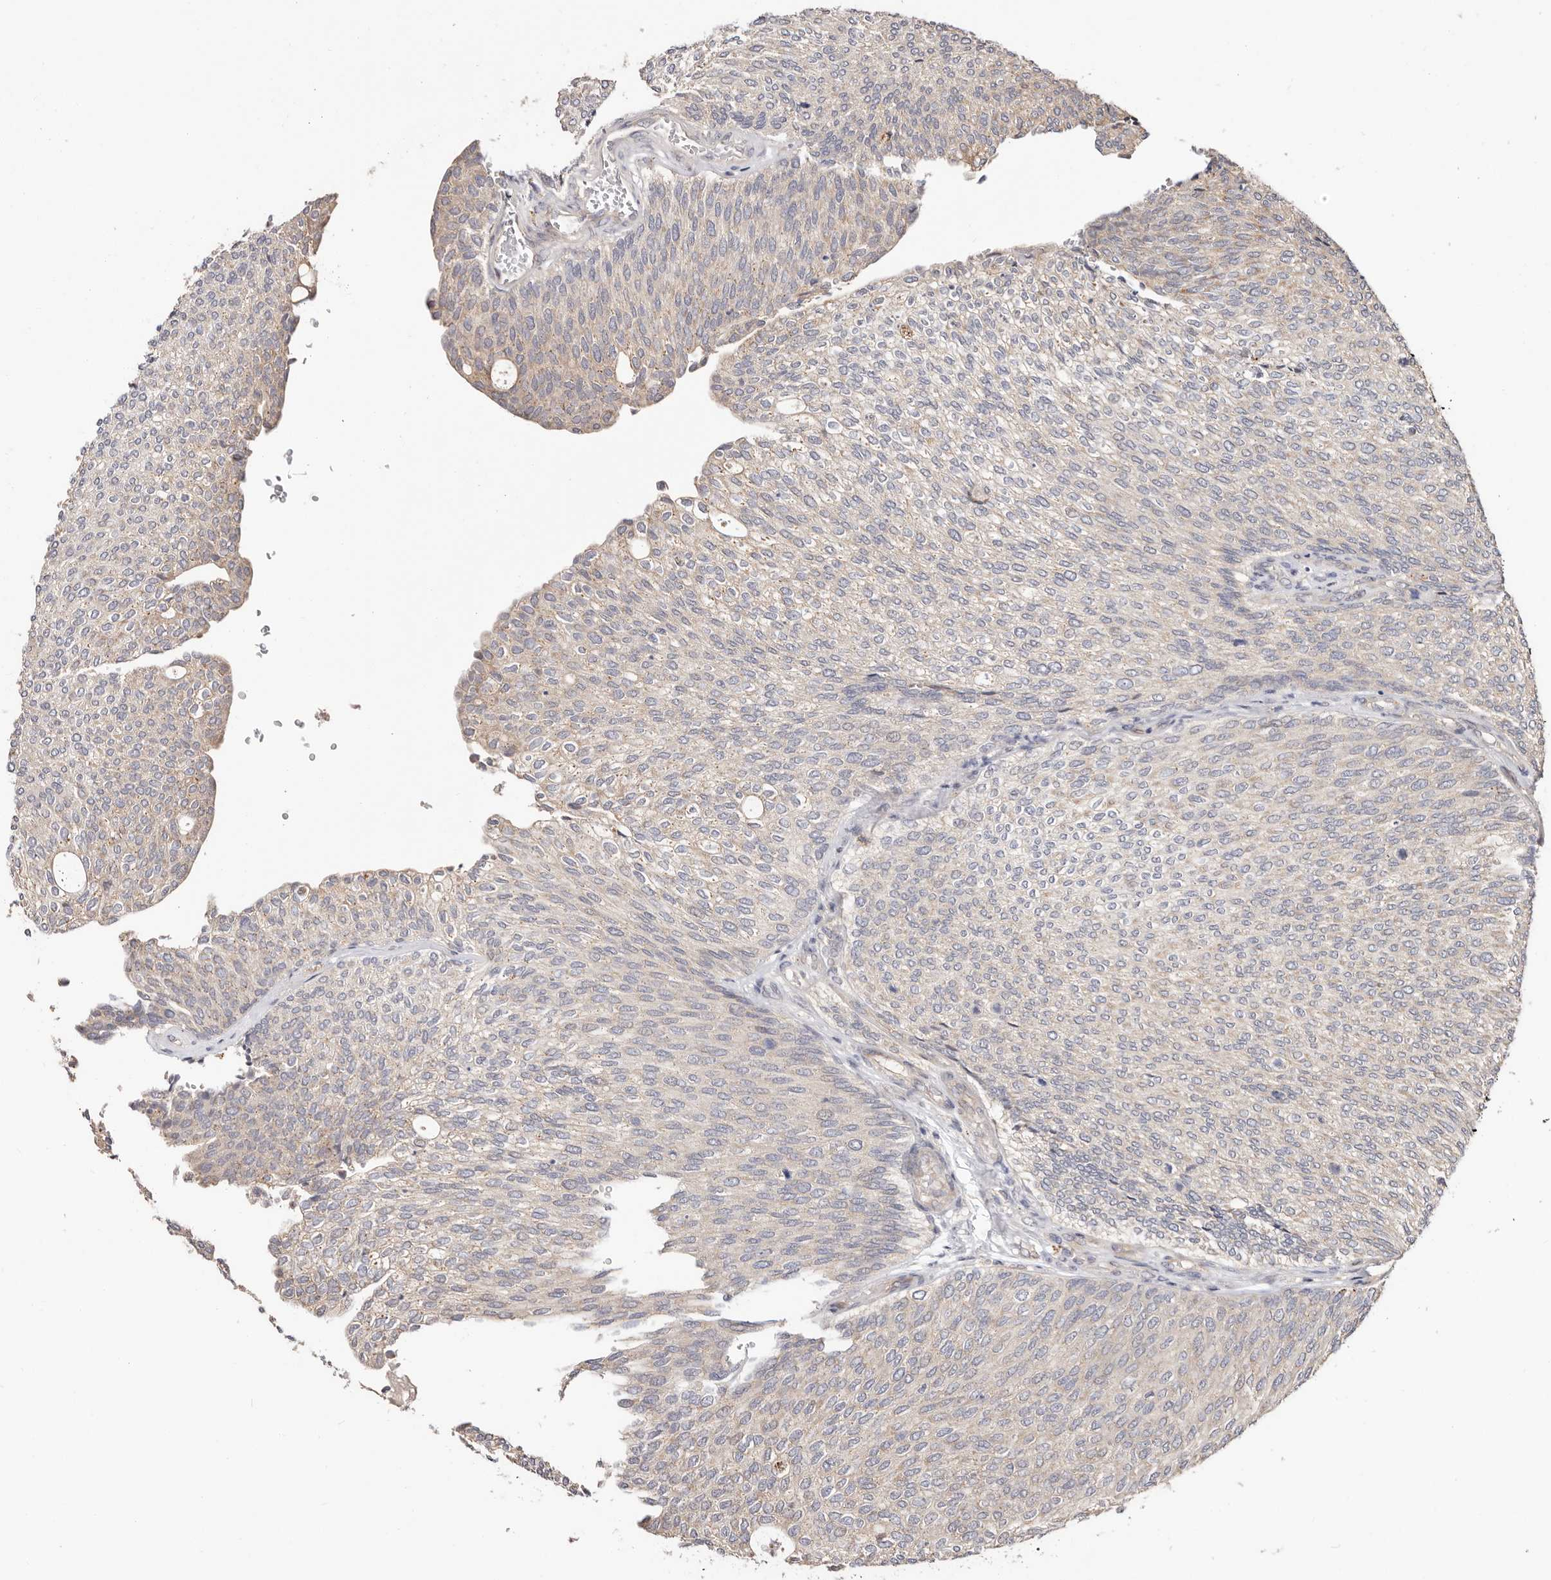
{"staining": {"intensity": "negative", "quantity": "none", "location": "none"}, "tissue": "urothelial cancer", "cell_type": "Tumor cells", "image_type": "cancer", "snomed": [{"axis": "morphology", "description": "Urothelial carcinoma, Low grade"}, {"axis": "topography", "description": "Urinary bladder"}], "caption": "IHC image of neoplastic tissue: human low-grade urothelial carcinoma stained with DAB demonstrates no significant protein staining in tumor cells. (DAB (3,3'-diaminobenzidine) IHC, high magnification).", "gene": "USP33", "patient": {"sex": "female", "age": 79}}